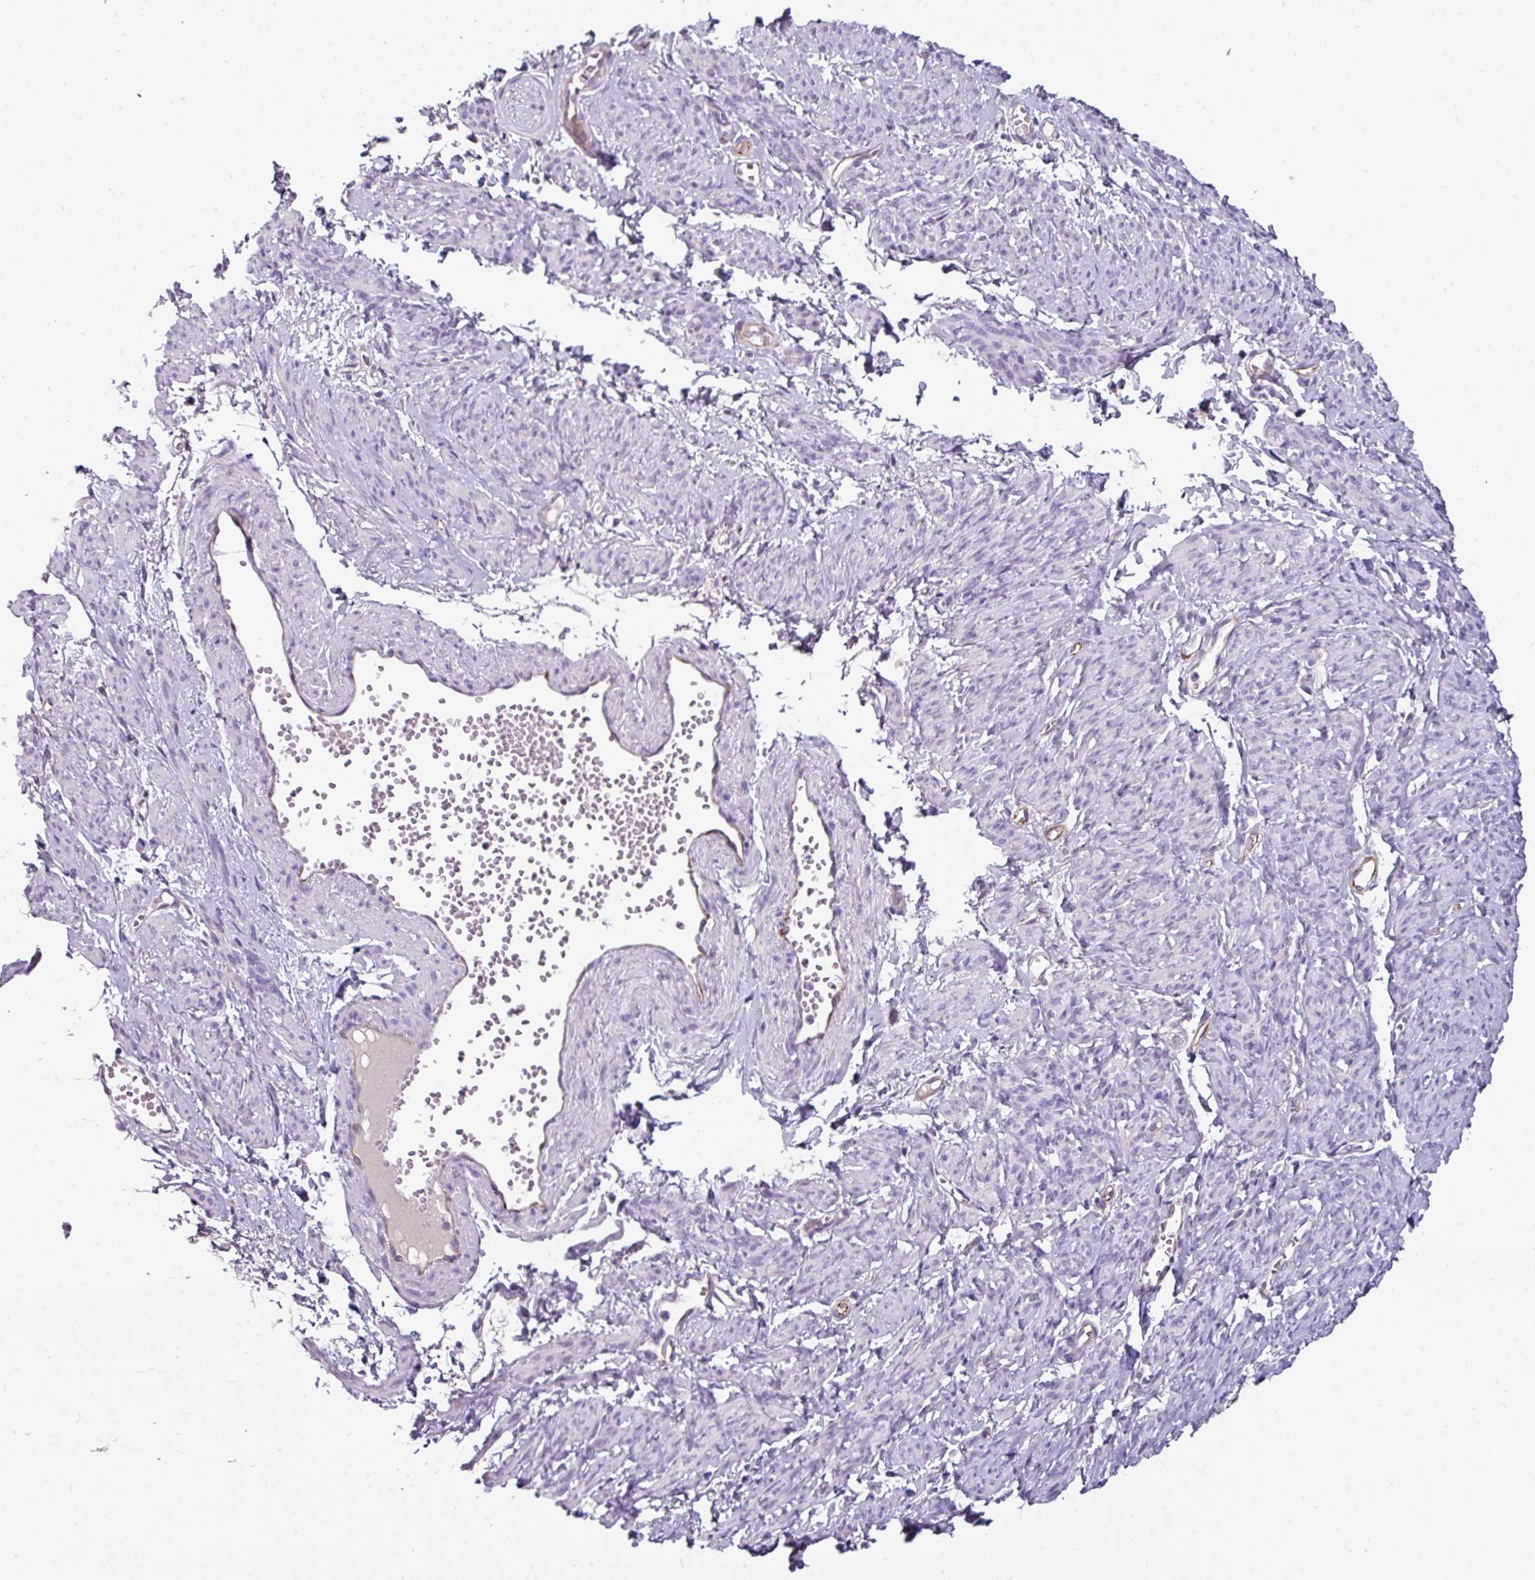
{"staining": {"intensity": "negative", "quantity": "none", "location": "none"}, "tissue": "smooth muscle", "cell_type": "Smooth muscle cells", "image_type": "normal", "snomed": [{"axis": "morphology", "description": "Normal tissue, NOS"}, {"axis": "topography", "description": "Smooth muscle"}], "caption": "This micrograph is of normal smooth muscle stained with immunohistochemistry to label a protein in brown with the nuclei are counter-stained blue. There is no expression in smooth muscle cells.", "gene": "EYA3", "patient": {"sex": "female", "age": 65}}